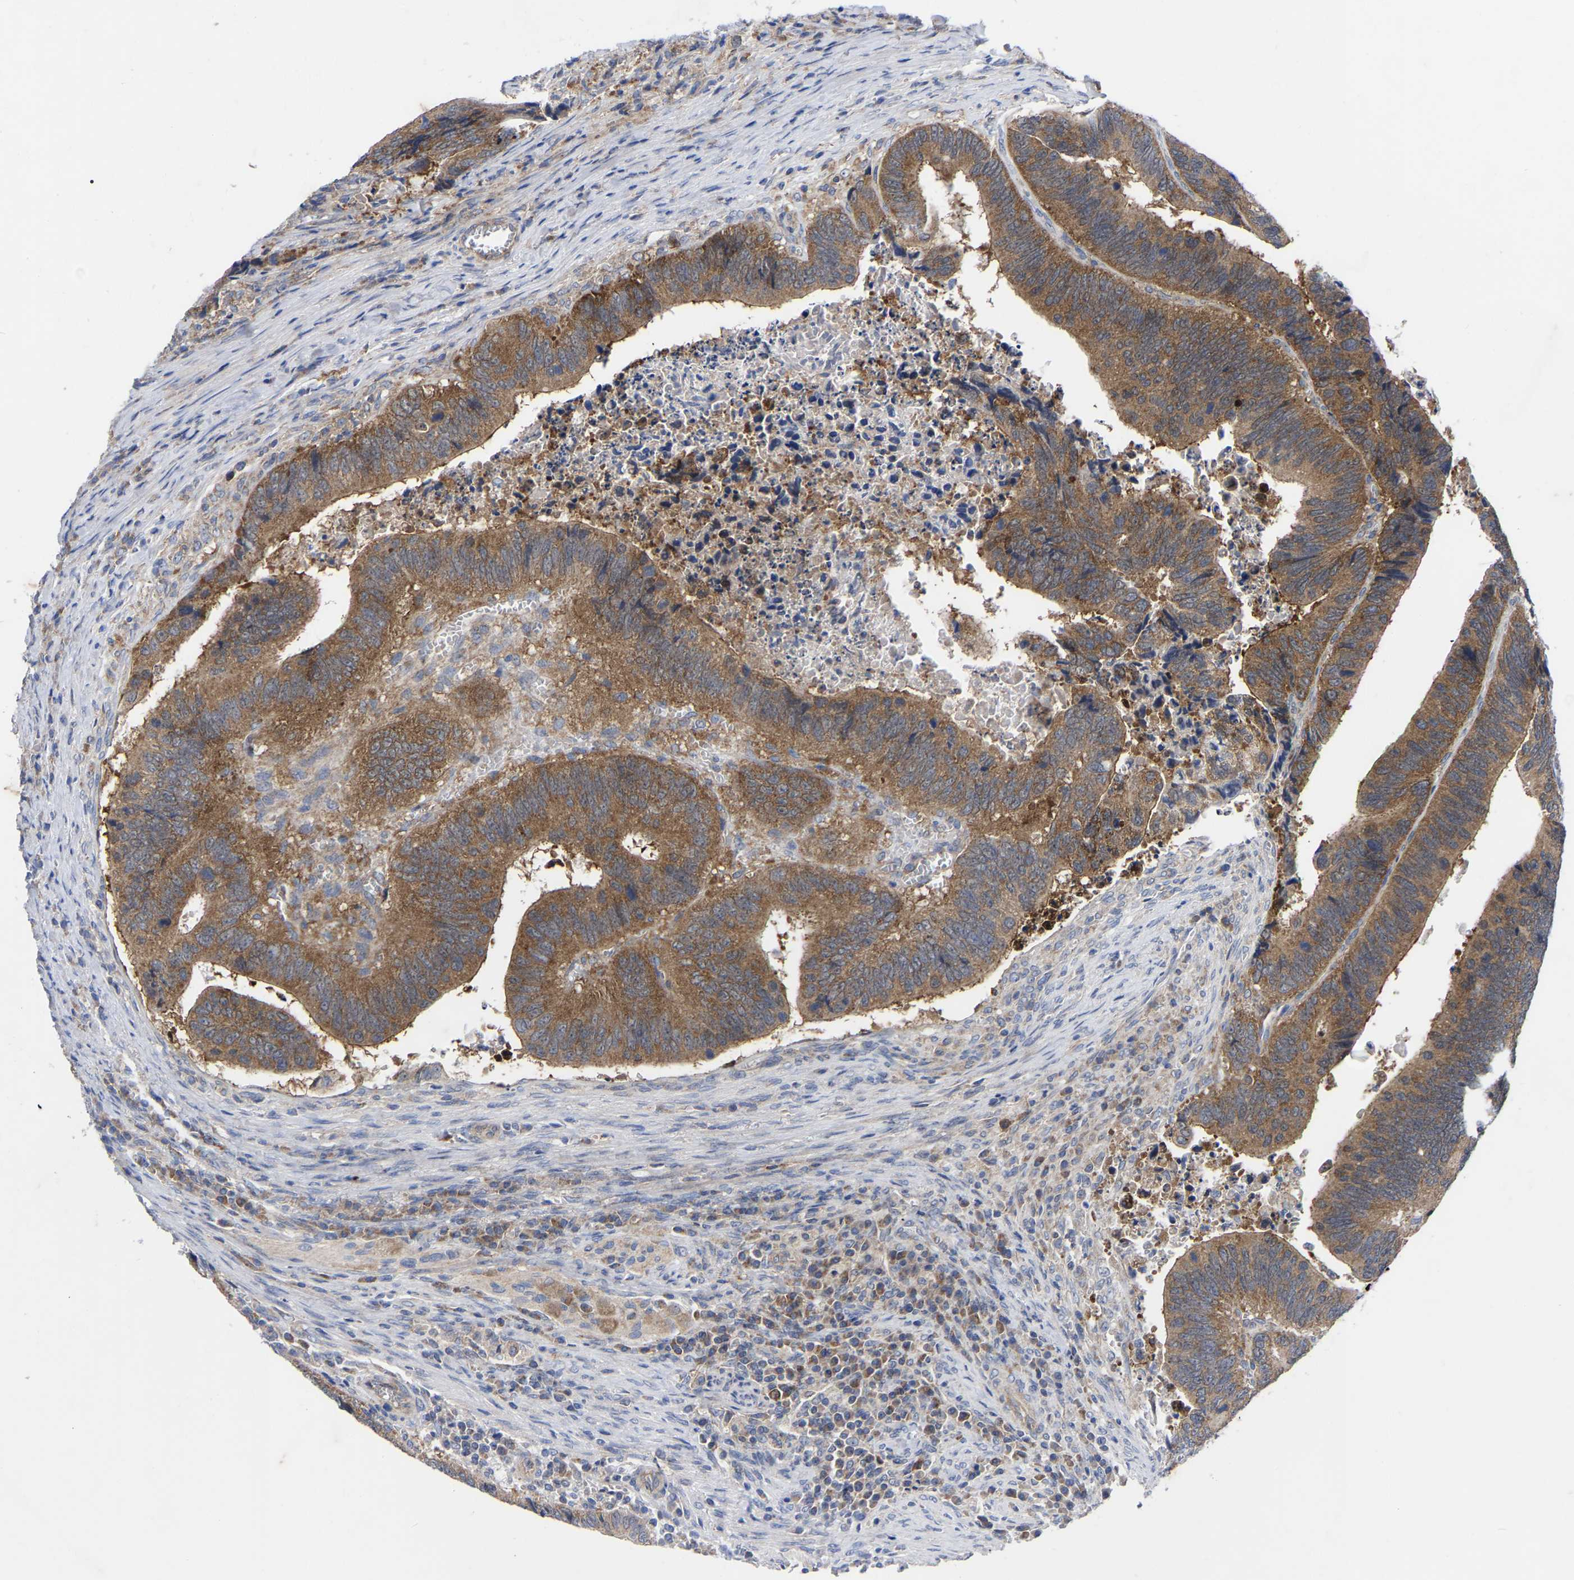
{"staining": {"intensity": "moderate", "quantity": ">75%", "location": "cytoplasmic/membranous"}, "tissue": "colorectal cancer", "cell_type": "Tumor cells", "image_type": "cancer", "snomed": [{"axis": "morphology", "description": "Inflammation, NOS"}, {"axis": "morphology", "description": "Adenocarcinoma, NOS"}, {"axis": "topography", "description": "Colon"}], "caption": "Colorectal cancer stained with DAB IHC demonstrates medium levels of moderate cytoplasmic/membranous staining in approximately >75% of tumor cells. The protein of interest is stained brown, and the nuclei are stained in blue (DAB IHC with brightfield microscopy, high magnification).", "gene": "TCP1", "patient": {"sex": "male", "age": 72}}